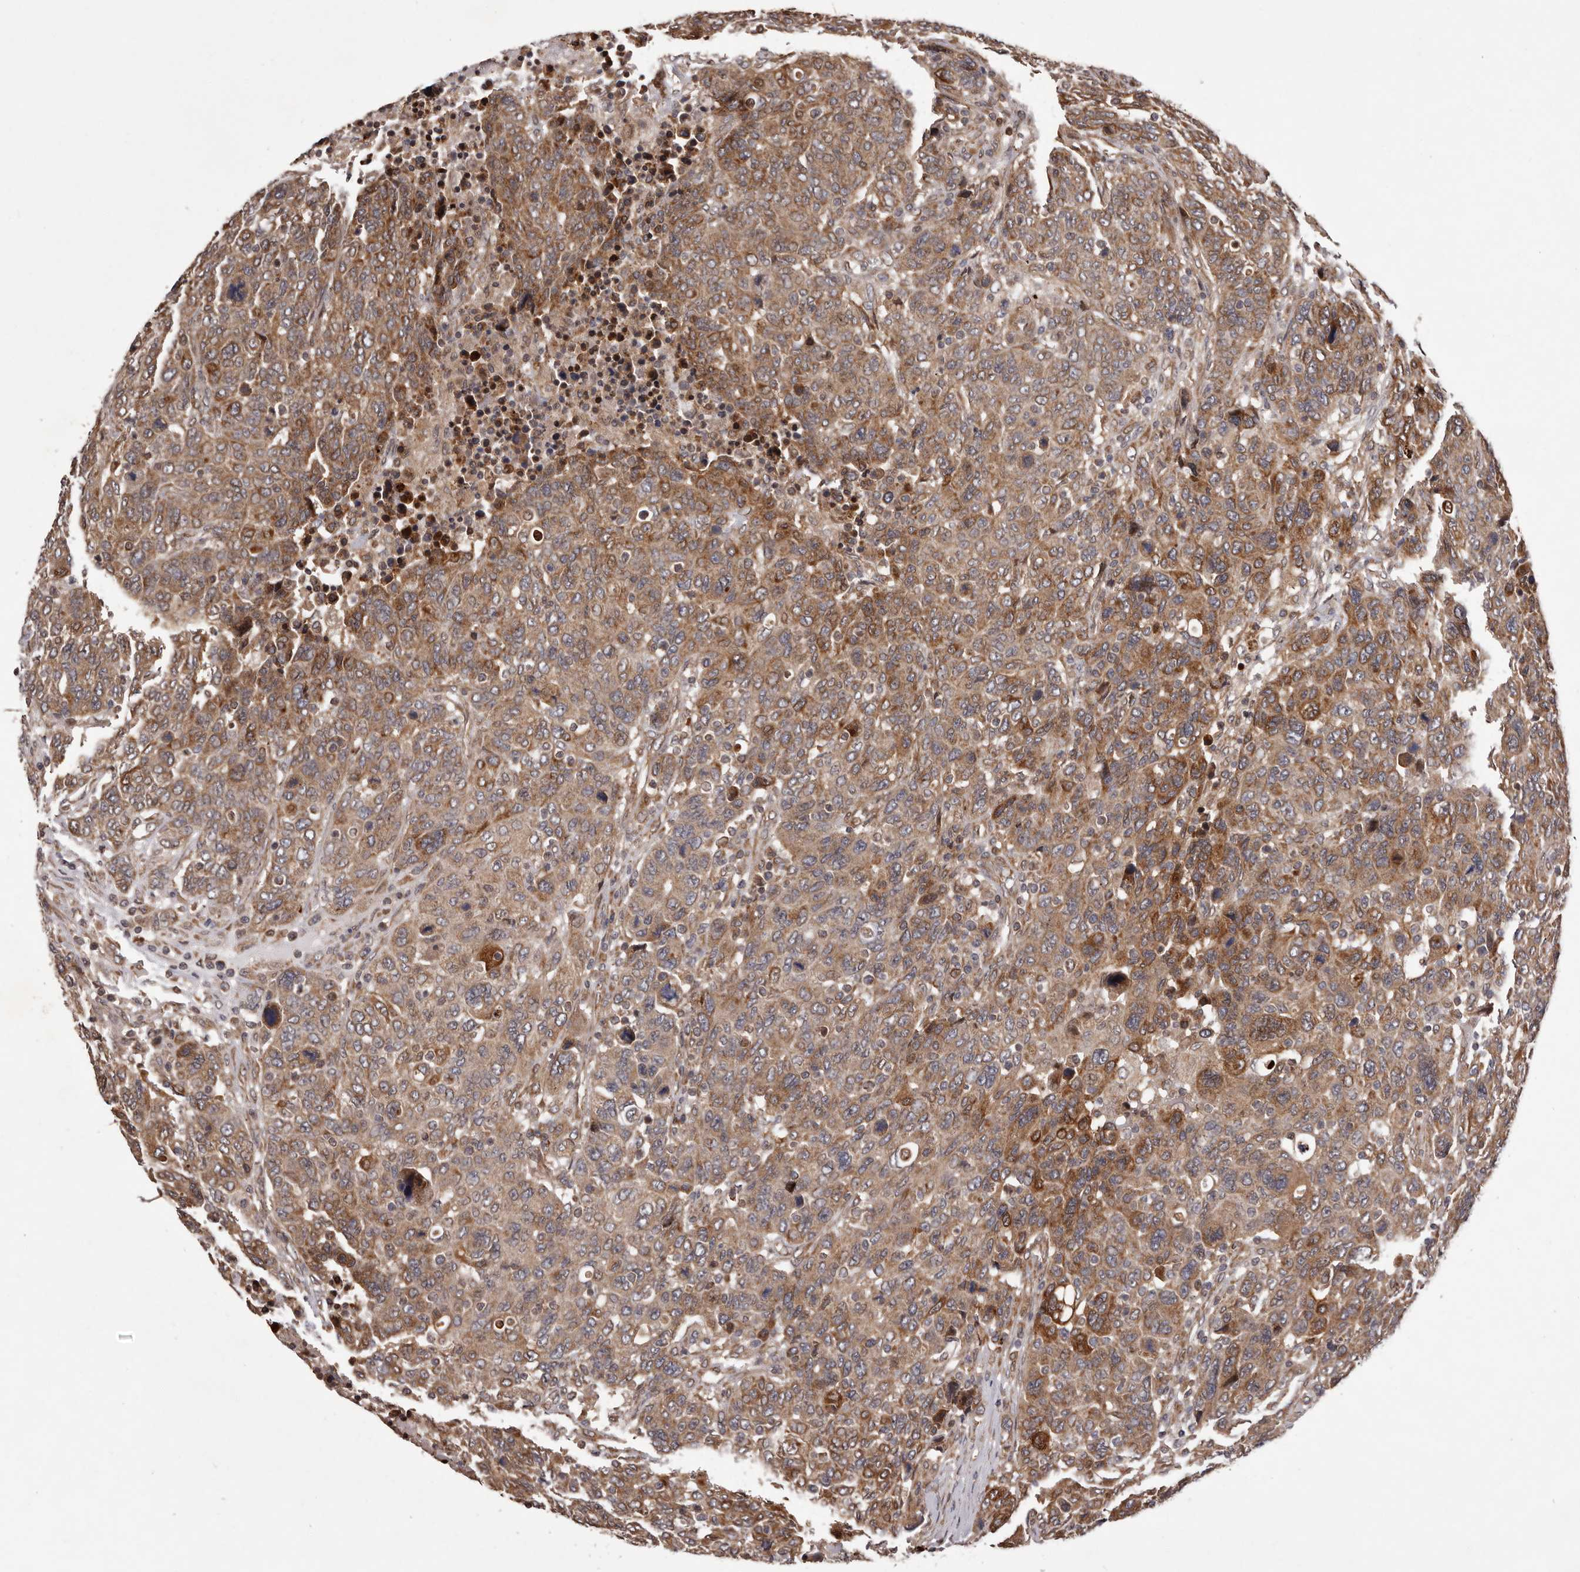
{"staining": {"intensity": "moderate", "quantity": ">75%", "location": "cytoplasmic/membranous"}, "tissue": "breast cancer", "cell_type": "Tumor cells", "image_type": "cancer", "snomed": [{"axis": "morphology", "description": "Duct carcinoma"}, {"axis": "topography", "description": "Breast"}], "caption": "Protein expression analysis of human breast intraductal carcinoma reveals moderate cytoplasmic/membranous expression in about >75% of tumor cells.", "gene": "GADD45B", "patient": {"sex": "female", "age": 37}}